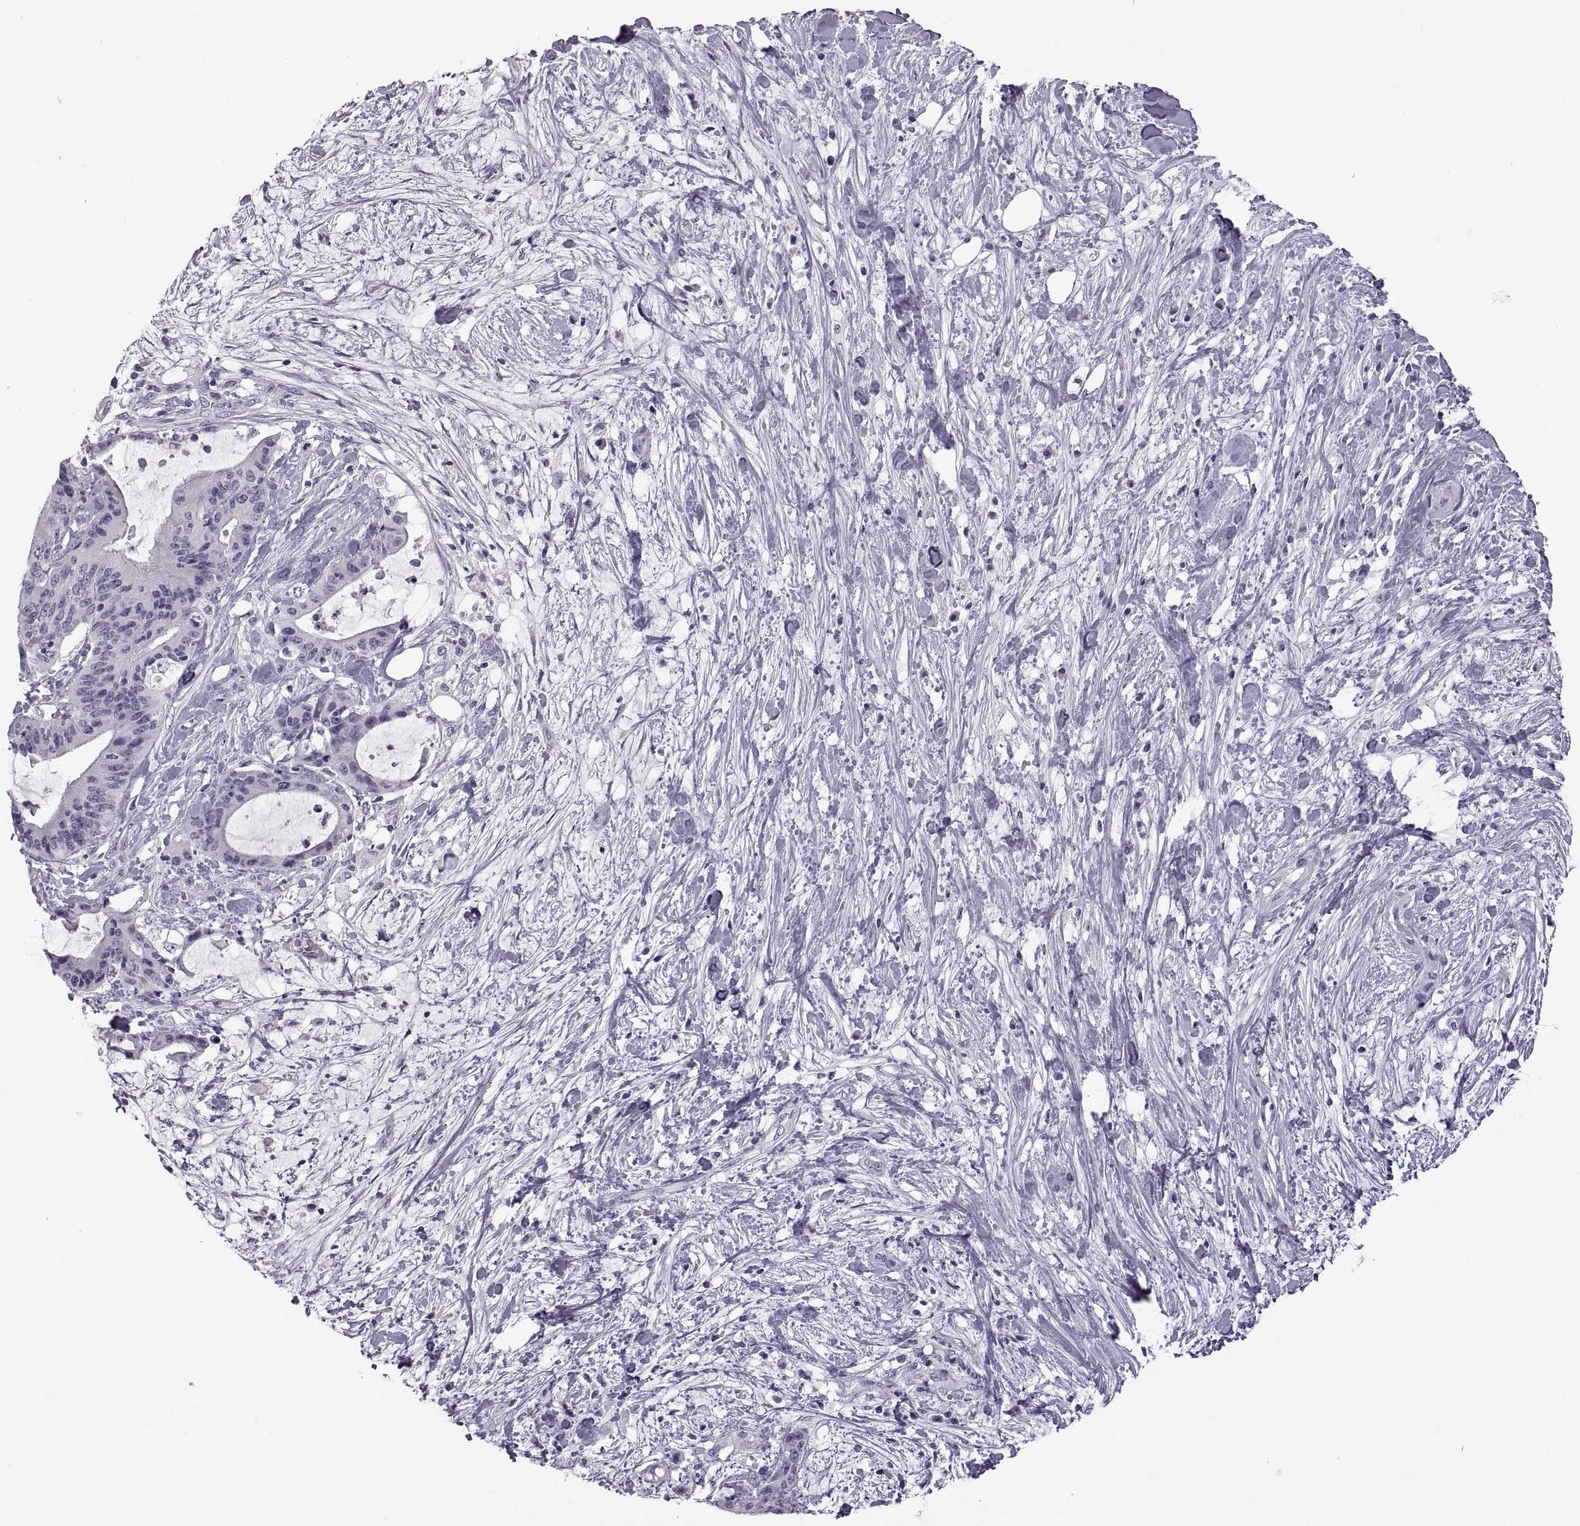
{"staining": {"intensity": "negative", "quantity": "none", "location": "none"}, "tissue": "liver cancer", "cell_type": "Tumor cells", "image_type": "cancer", "snomed": [{"axis": "morphology", "description": "Cholangiocarcinoma"}, {"axis": "topography", "description": "Liver"}], "caption": "DAB immunohistochemical staining of liver cholangiocarcinoma displays no significant expression in tumor cells.", "gene": "RDM1", "patient": {"sex": "female", "age": 73}}